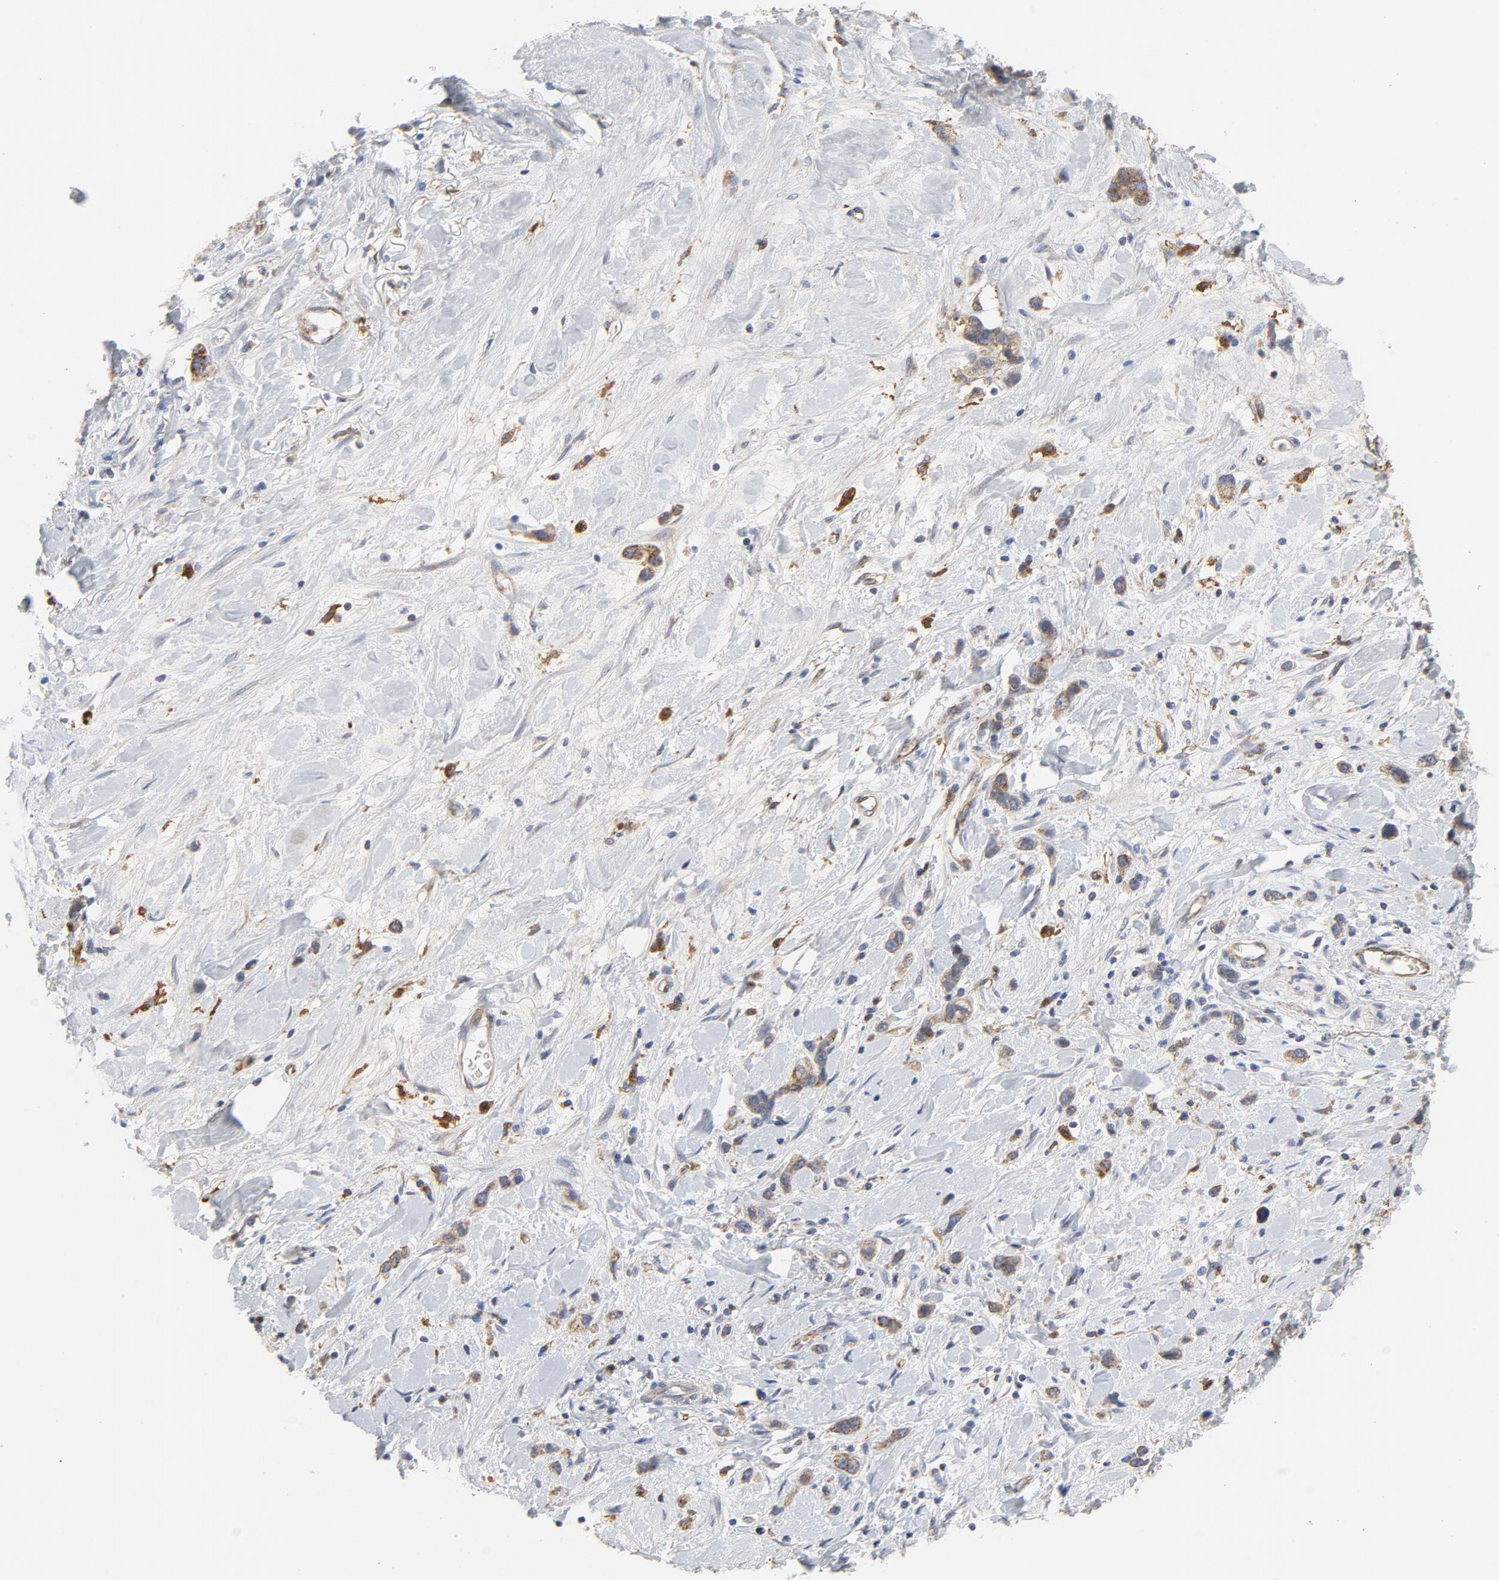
{"staining": {"intensity": "strong", "quantity": ">75%", "location": "cytoplasmic/membranous"}, "tissue": "stomach cancer", "cell_type": "Tumor cells", "image_type": "cancer", "snomed": [{"axis": "morphology", "description": "Normal tissue, NOS"}, {"axis": "morphology", "description": "Adenocarcinoma, NOS"}, {"axis": "morphology", "description": "Adenocarcinoma, High grade"}, {"axis": "topography", "description": "Stomach, upper"}, {"axis": "topography", "description": "Stomach"}], "caption": "Adenocarcinoma (stomach) stained with DAB immunohistochemistry (IHC) reveals high levels of strong cytoplasmic/membranous expression in approximately >75% of tumor cells.", "gene": "RAPGEF4", "patient": {"sex": "female", "age": 65}}